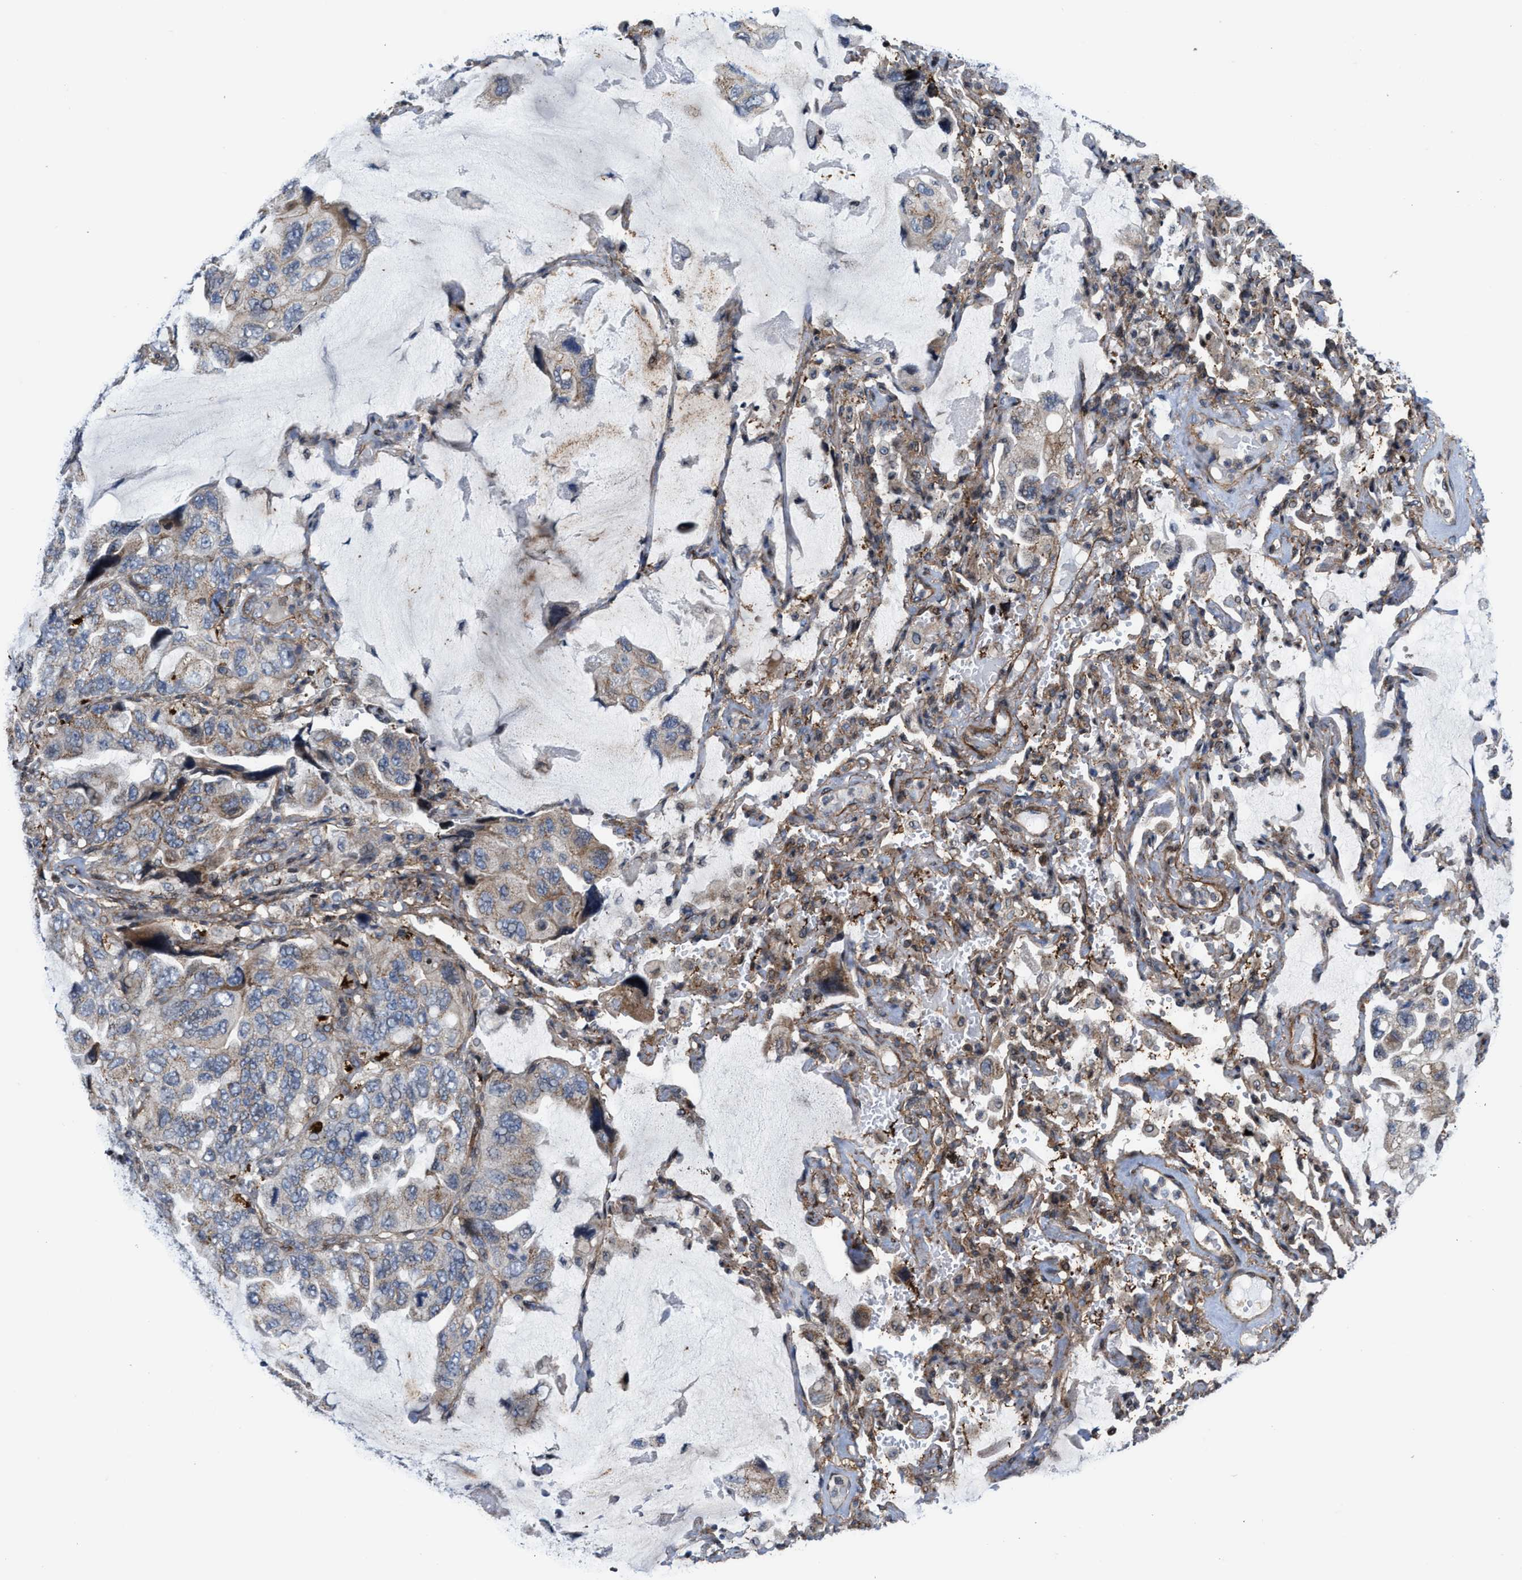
{"staining": {"intensity": "weak", "quantity": ">75%", "location": "cytoplasmic/membranous"}, "tissue": "lung cancer", "cell_type": "Tumor cells", "image_type": "cancer", "snomed": [{"axis": "morphology", "description": "Squamous cell carcinoma, NOS"}, {"axis": "topography", "description": "Lung"}], "caption": "Approximately >75% of tumor cells in human lung cancer (squamous cell carcinoma) reveal weak cytoplasmic/membranous protein positivity as visualized by brown immunohistochemical staining.", "gene": "TGFB1I1", "patient": {"sex": "female", "age": 73}}